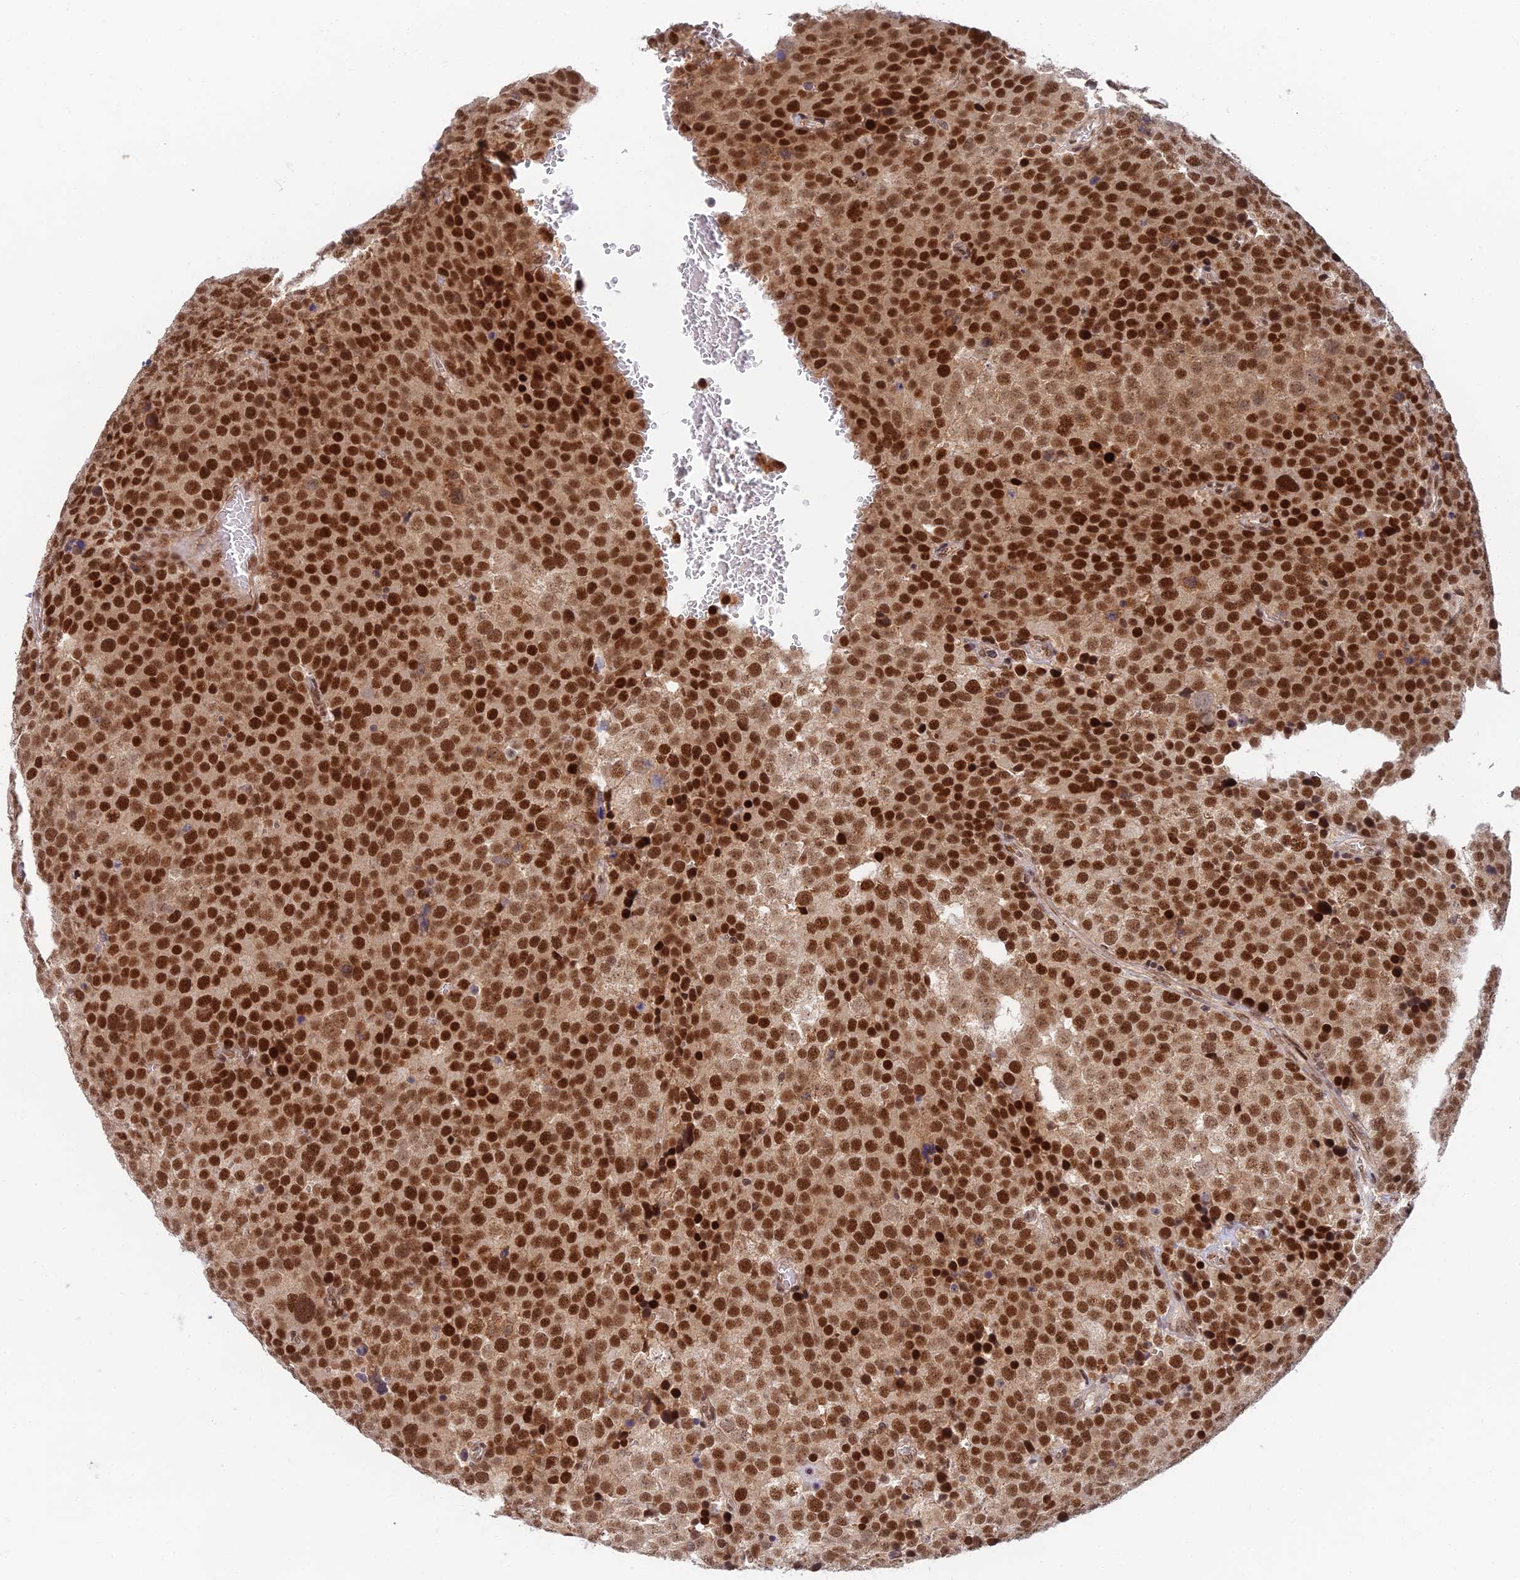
{"staining": {"intensity": "strong", "quantity": ">75%", "location": "nuclear"}, "tissue": "testis cancer", "cell_type": "Tumor cells", "image_type": "cancer", "snomed": [{"axis": "morphology", "description": "Seminoma, NOS"}, {"axis": "topography", "description": "Testis"}], "caption": "IHC image of seminoma (testis) stained for a protein (brown), which displays high levels of strong nuclear staining in approximately >75% of tumor cells.", "gene": "TCEA2", "patient": {"sex": "male", "age": 71}}